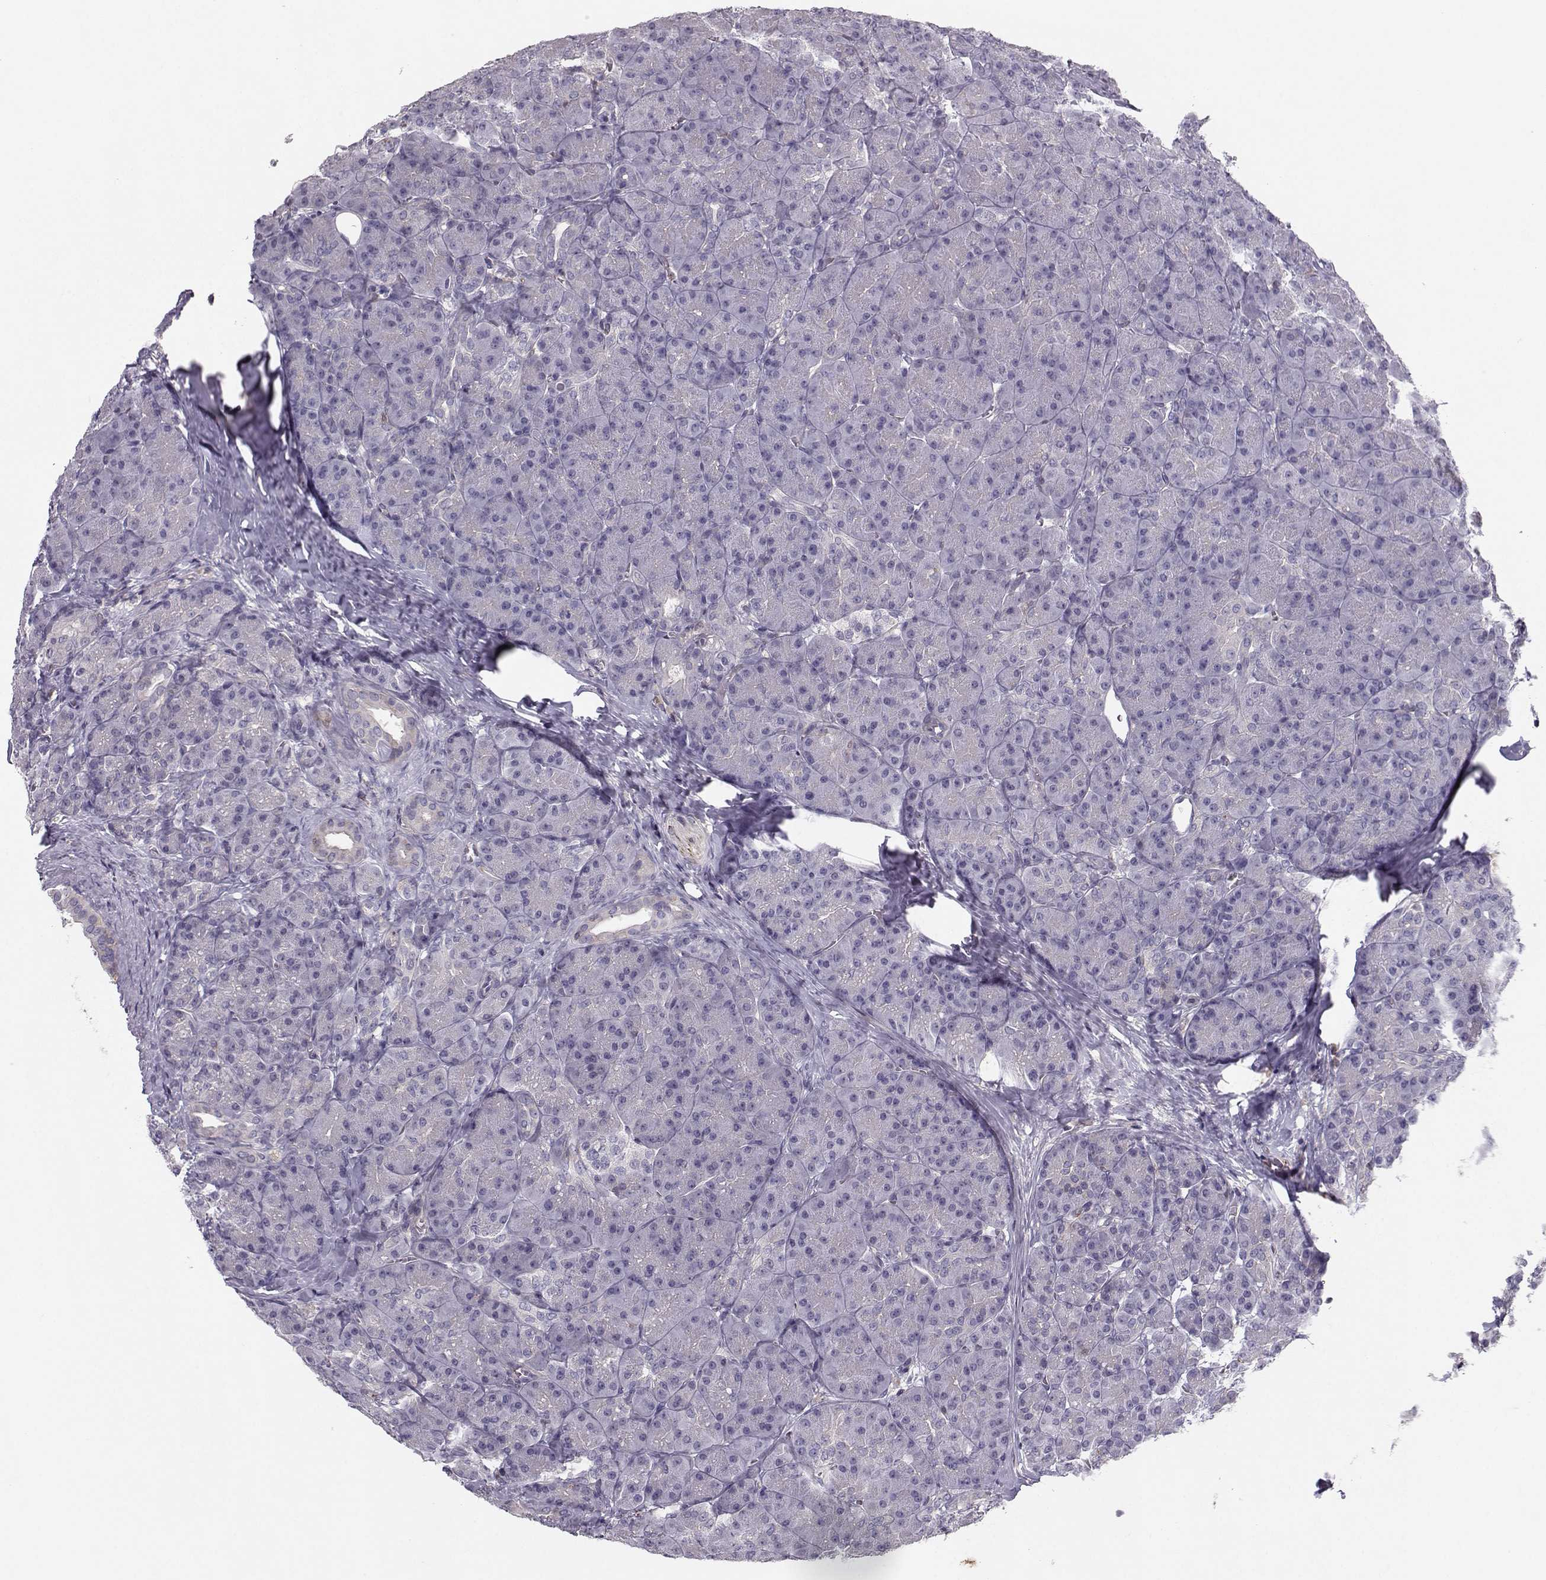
{"staining": {"intensity": "negative", "quantity": "none", "location": "none"}, "tissue": "pancreas", "cell_type": "Exocrine glandular cells", "image_type": "normal", "snomed": [{"axis": "morphology", "description": "Normal tissue, NOS"}, {"axis": "topography", "description": "Pancreas"}], "caption": "High power microscopy histopathology image of an immunohistochemistry histopathology image of unremarkable pancreas, revealing no significant positivity in exocrine glandular cells. (IHC, brightfield microscopy, high magnification).", "gene": "ASB16", "patient": {"sex": "male", "age": 57}}